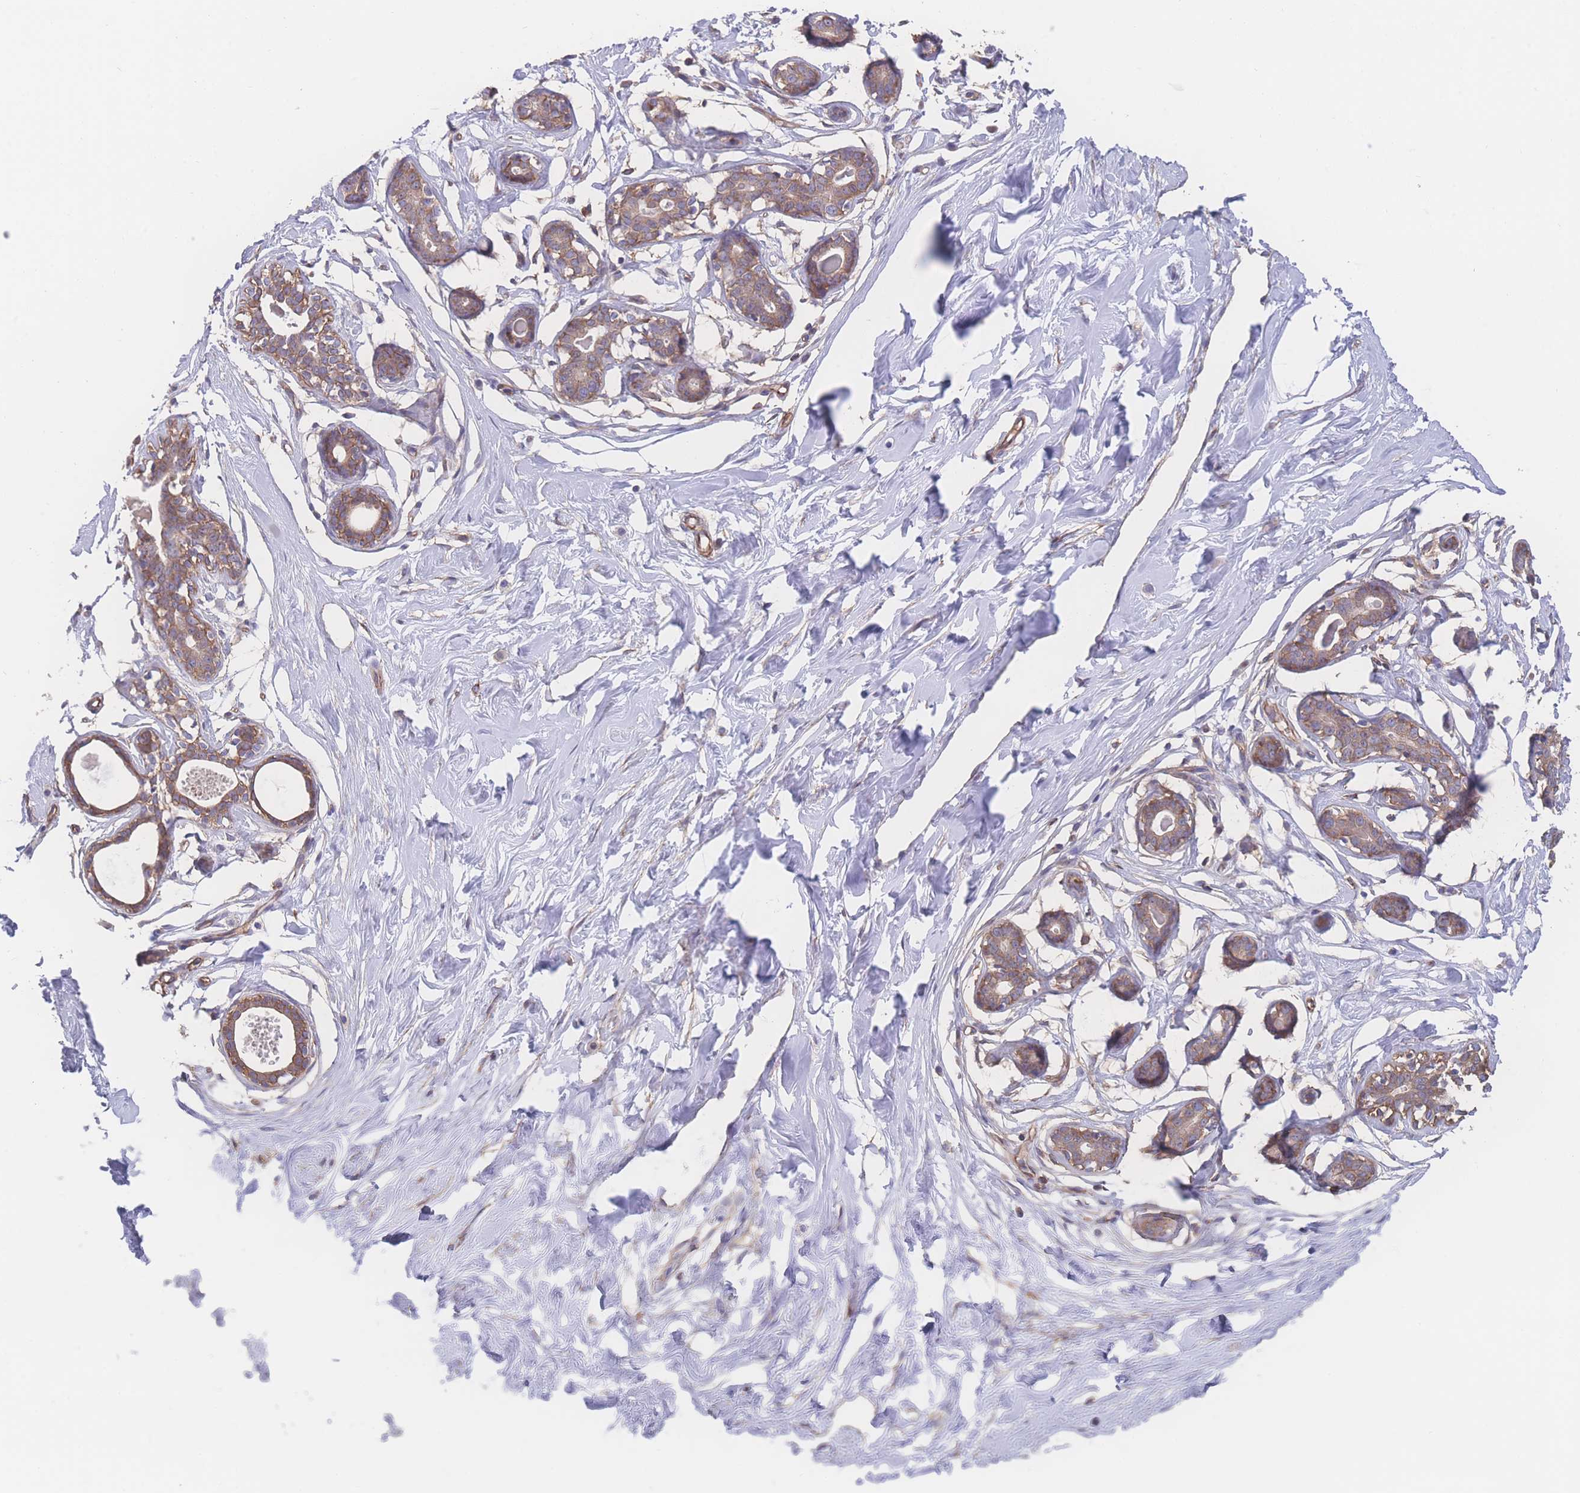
{"staining": {"intensity": "negative", "quantity": "none", "location": "none"}, "tissue": "breast", "cell_type": "Adipocytes", "image_type": "normal", "snomed": [{"axis": "morphology", "description": "Normal tissue, NOS"}, {"axis": "morphology", "description": "Adenoma, NOS"}, {"axis": "topography", "description": "Breast"}], "caption": "High power microscopy photomicrograph of an immunohistochemistry image of normal breast, revealing no significant positivity in adipocytes. (DAB (3,3'-diaminobenzidine) immunohistochemistry with hematoxylin counter stain).", "gene": "CFAP97", "patient": {"sex": "female", "age": 23}}